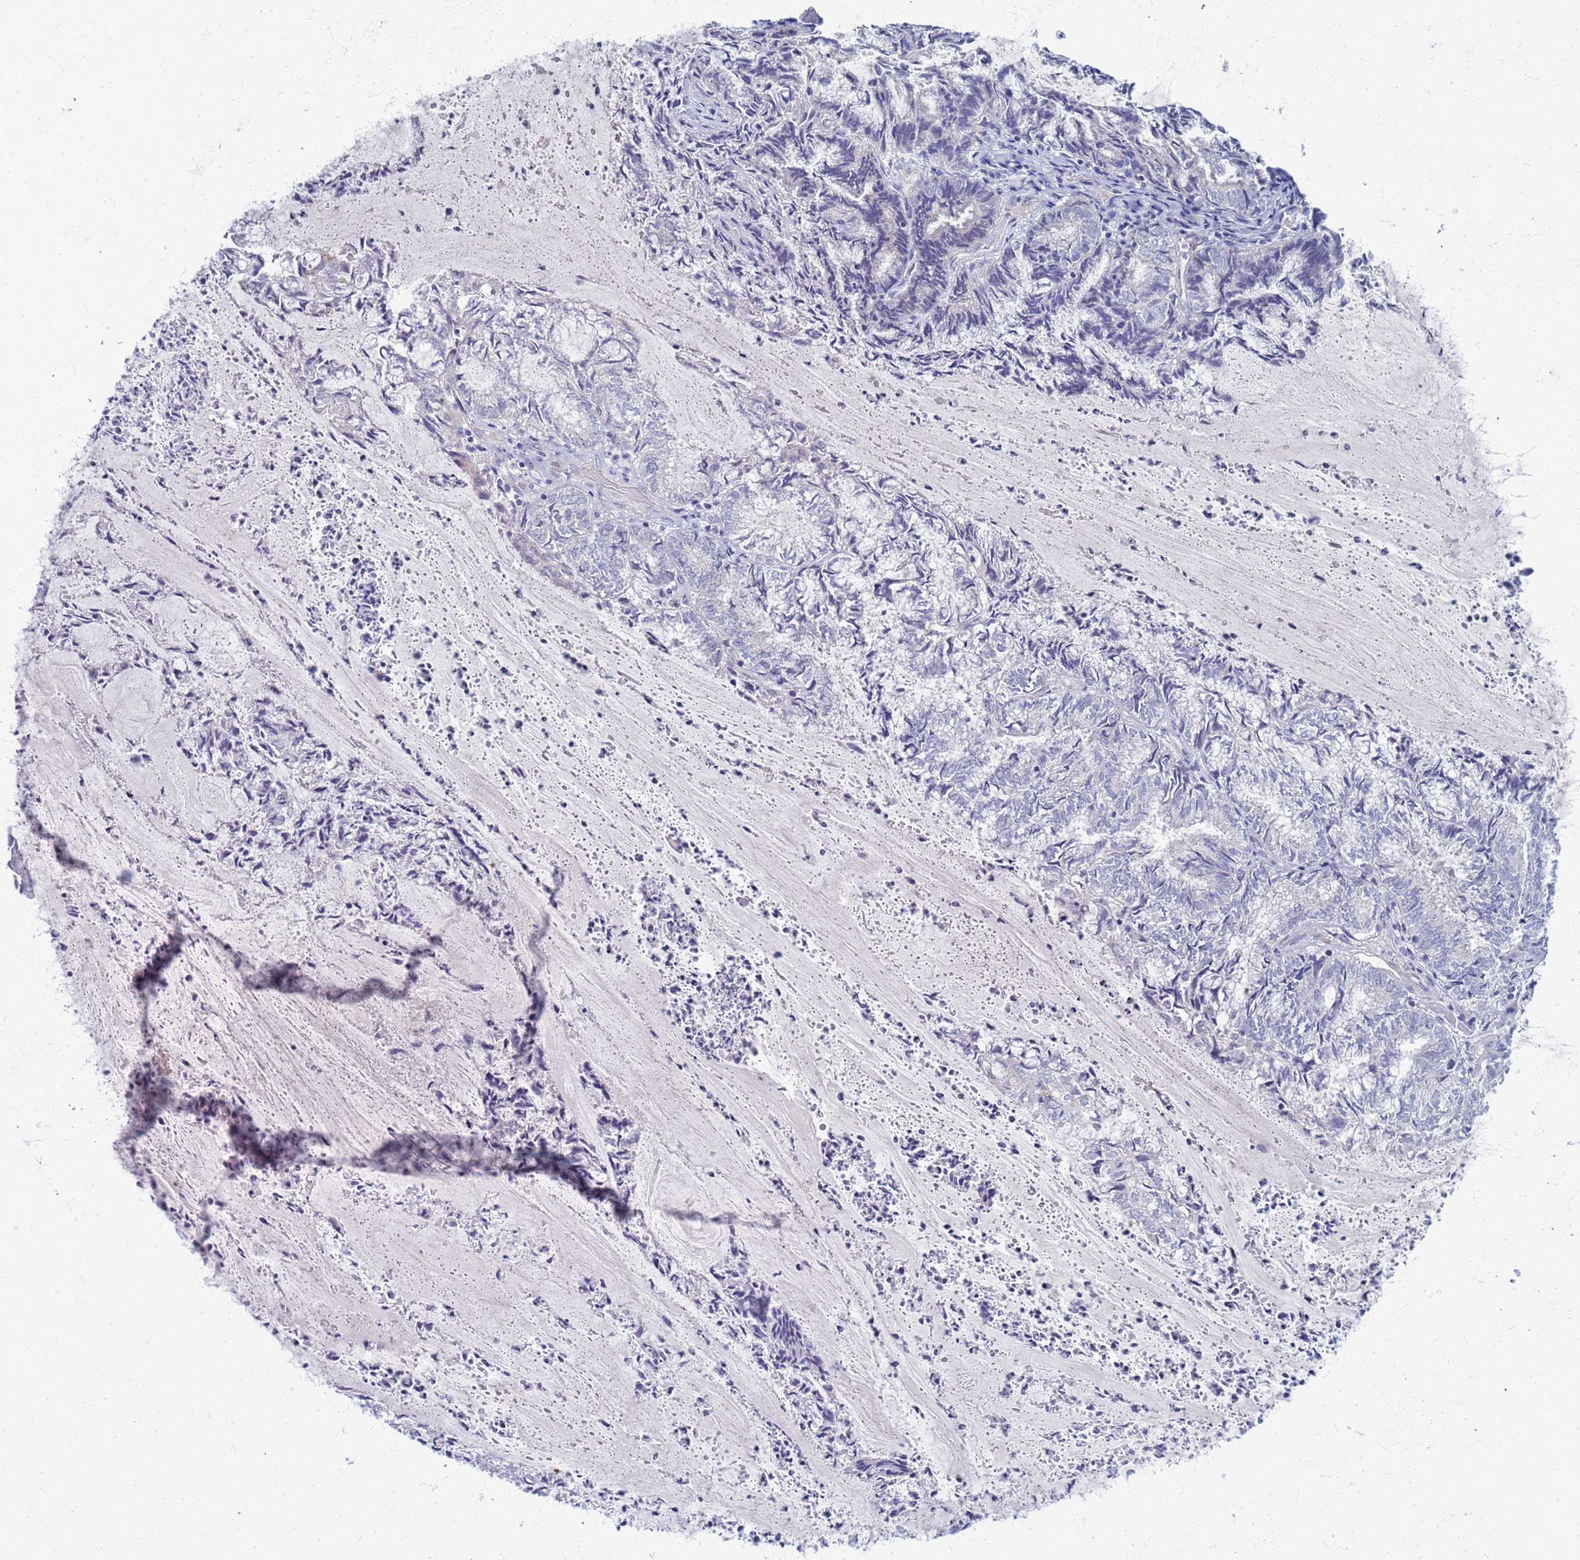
{"staining": {"intensity": "negative", "quantity": "none", "location": "none"}, "tissue": "endometrial cancer", "cell_type": "Tumor cells", "image_type": "cancer", "snomed": [{"axis": "morphology", "description": "Adenocarcinoma, NOS"}, {"axis": "topography", "description": "Endometrium"}], "caption": "The photomicrograph demonstrates no significant staining in tumor cells of endometrial adenocarcinoma.", "gene": "CLCA2", "patient": {"sex": "female", "age": 80}}